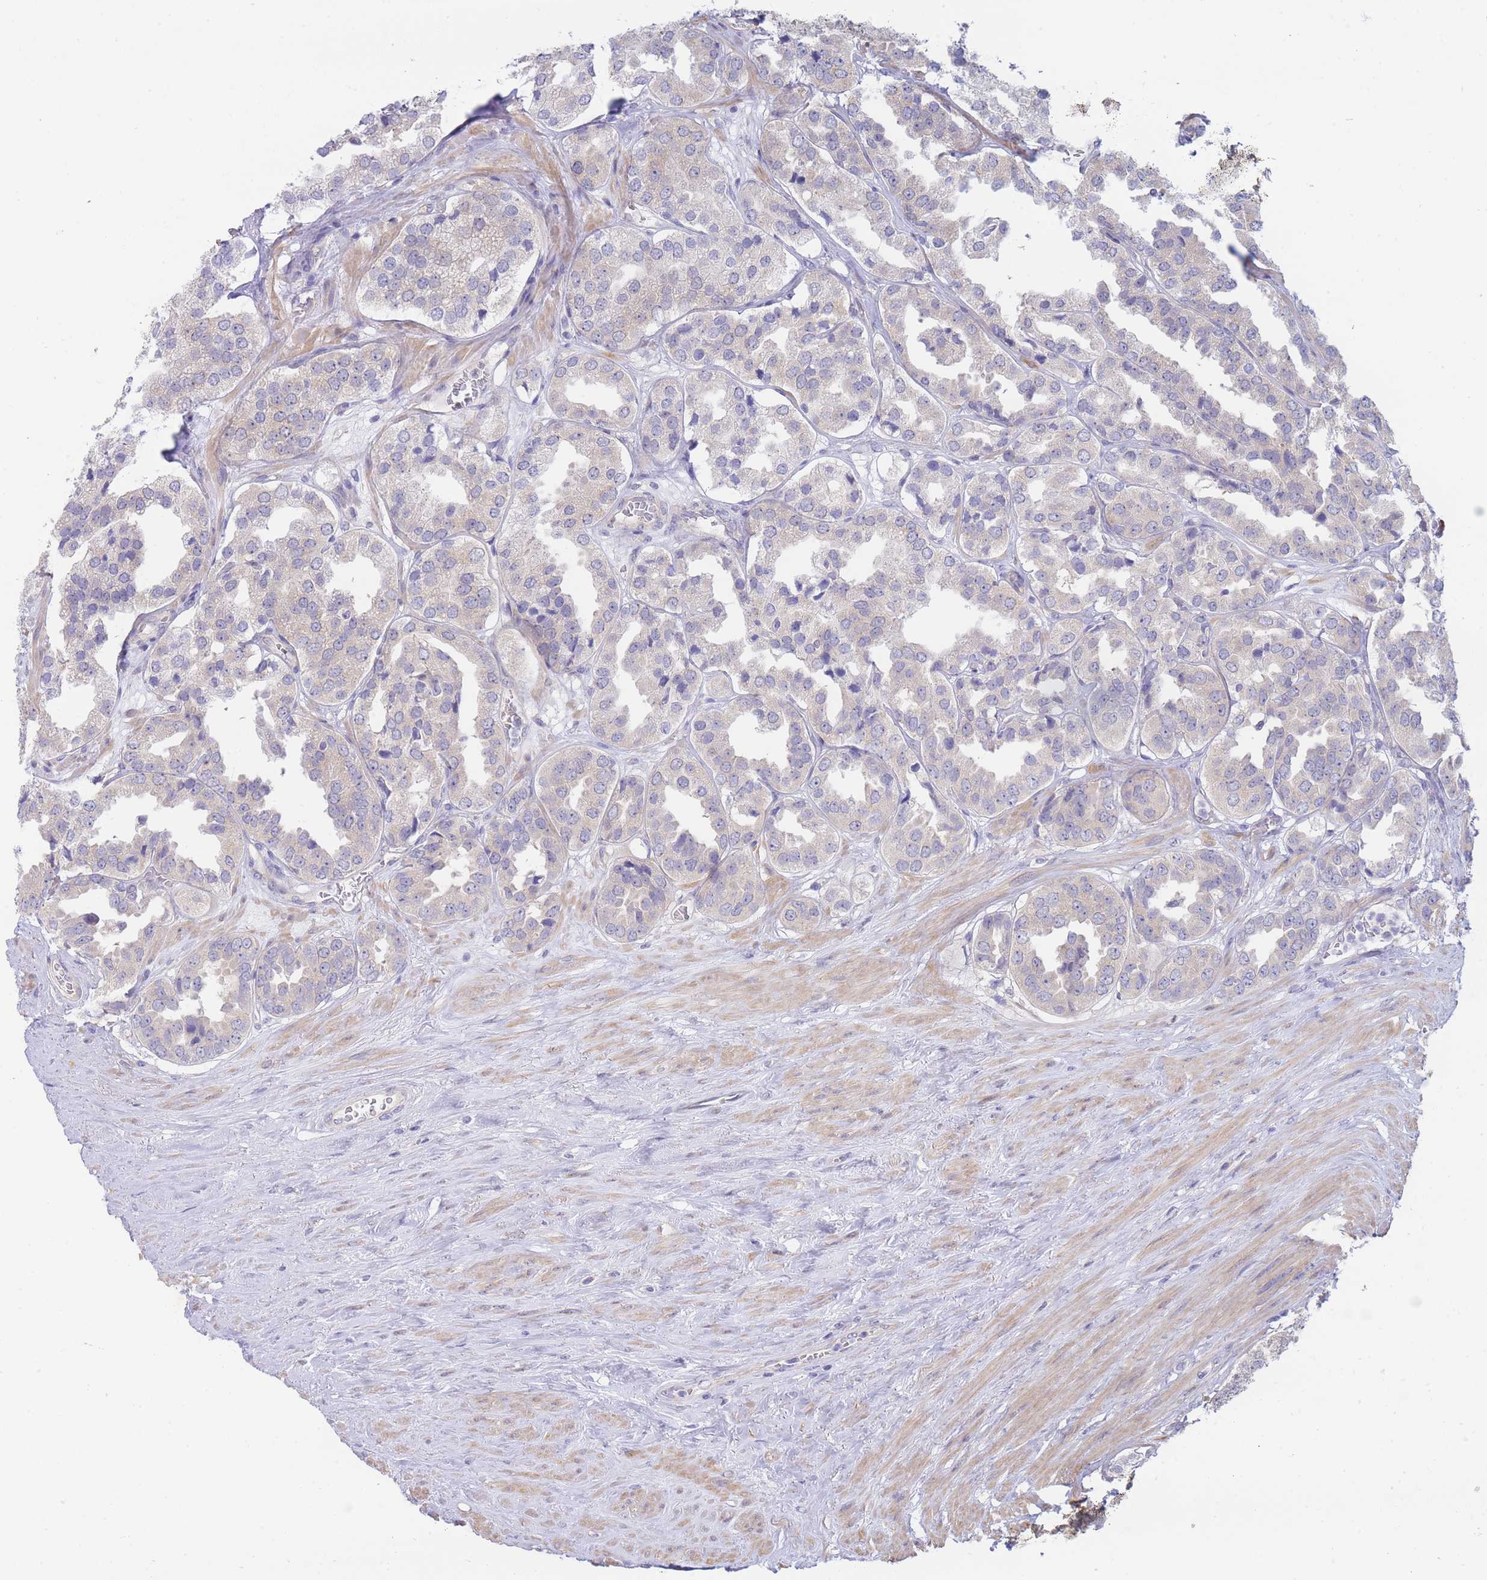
{"staining": {"intensity": "weak", "quantity": "<25%", "location": "cytoplasmic/membranous"}, "tissue": "prostate cancer", "cell_type": "Tumor cells", "image_type": "cancer", "snomed": [{"axis": "morphology", "description": "Adenocarcinoma, High grade"}, {"axis": "topography", "description": "Prostate"}], "caption": "IHC histopathology image of neoplastic tissue: human prostate adenocarcinoma (high-grade) stained with DAB demonstrates no significant protein staining in tumor cells.", "gene": "SUGT1", "patient": {"sex": "male", "age": 63}}